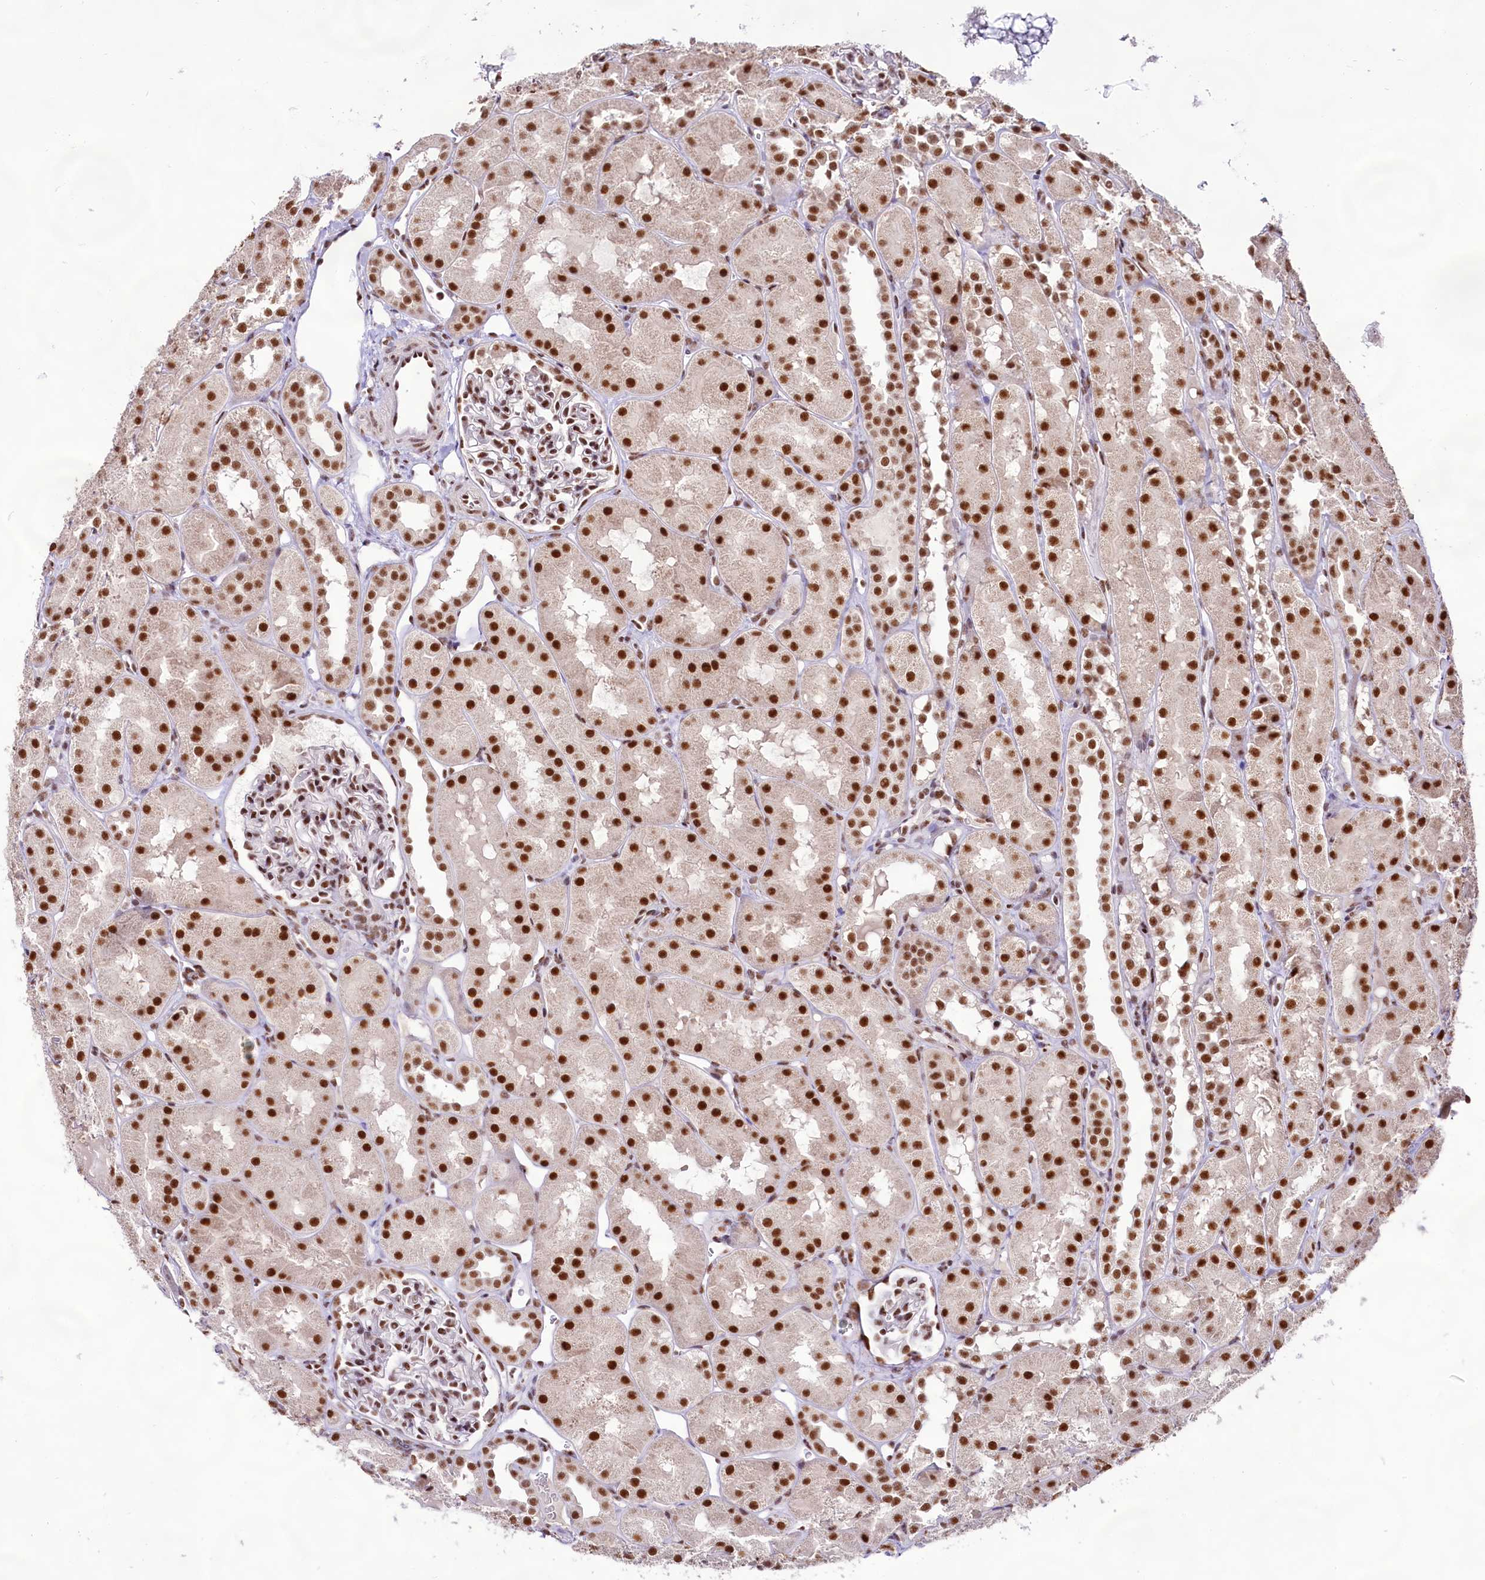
{"staining": {"intensity": "moderate", "quantity": ">75%", "location": "nuclear"}, "tissue": "kidney", "cell_type": "Cells in glomeruli", "image_type": "normal", "snomed": [{"axis": "morphology", "description": "Normal tissue, NOS"}, {"axis": "topography", "description": "Kidney"}, {"axis": "topography", "description": "Urinary bladder"}], "caption": "A histopathology image of human kidney stained for a protein displays moderate nuclear brown staining in cells in glomeruli. (brown staining indicates protein expression, while blue staining denotes nuclei).", "gene": "HIRA", "patient": {"sex": "male", "age": 16}}